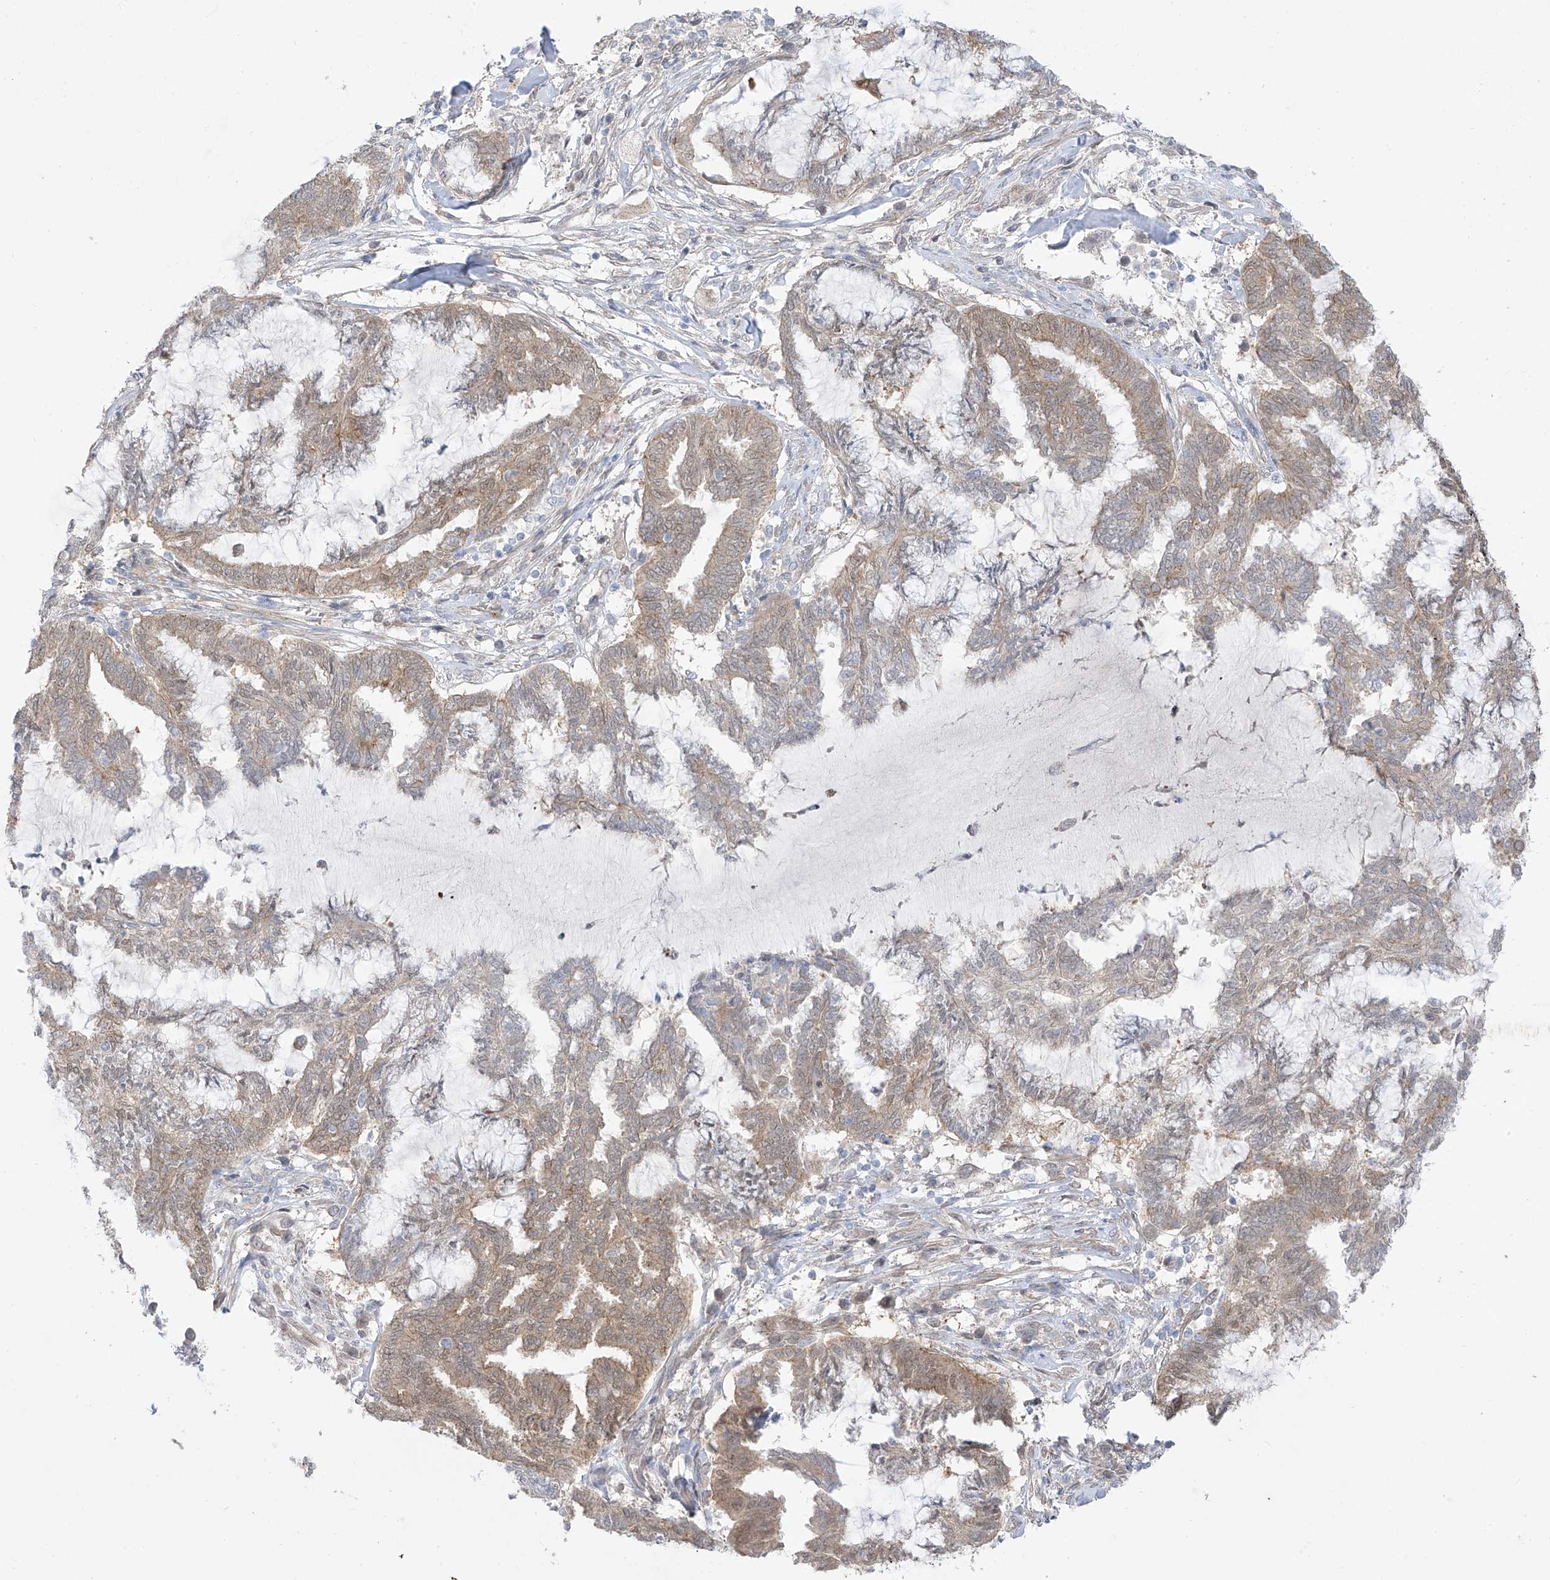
{"staining": {"intensity": "weak", "quantity": ">75%", "location": "cytoplasmic/membranous"}, "tissue": "endometrial cancer", "cell_type": "Tumor cells", "image_type": "cancer", "snomed": [{"axis": "morphology", "description": "Adenocarcinoma, NOS"}, {"axis": "topography", "description": "Endometrium"}], "caption": "Human adenocarcinoma (endometrial) stained for a protein (brown) shows weak cytoplasmic/membranous positive positivity in approximately >75% of tumor cells.", "gene": "EIPR1", "patient": {"sex": "female", "age": 86}}